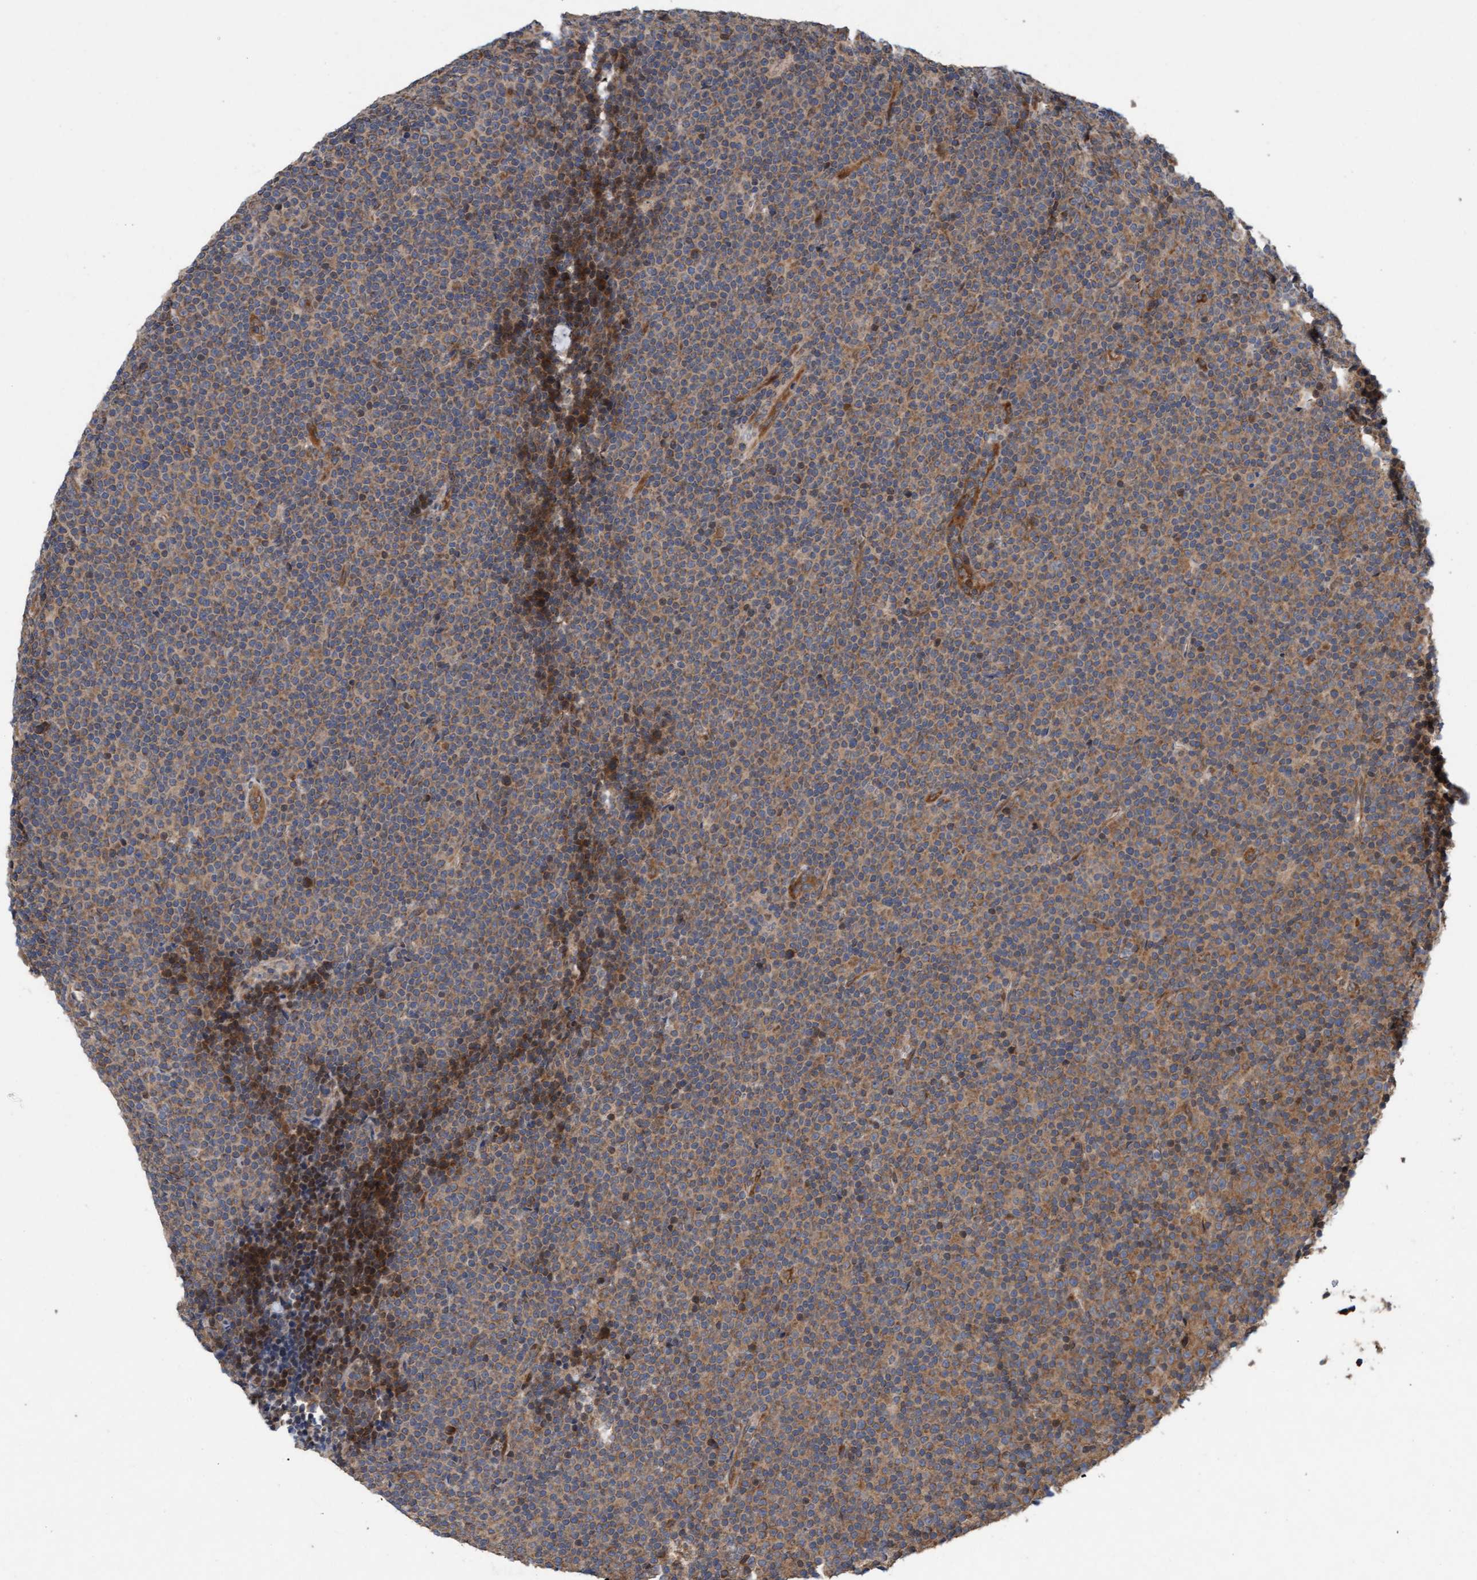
{"staining": {"intensity": "weak", "quantity": ">75%", "location": "cytoplasmic/membranous"}, "tissue": "lymphoma", "cell_type": "Tumor cells", "image_type": "cancer", "snomed": [{"axis": "morphology", "description": "Malignant lymphoma, non-Hodgkin's type, Low grade"}, {"axis": "topography", "description": "Lymph node"}], "caption": "Tumor cells exhibit low levels of weak cytoplasmic/membranous expression in approximately >75% of cells in low-grade malignant lymphoma, non-Hodgkin's type. Nuclei are stained in blue.", "gene": "MLXIP", "patient": {"sex": "female", "age": 67}}